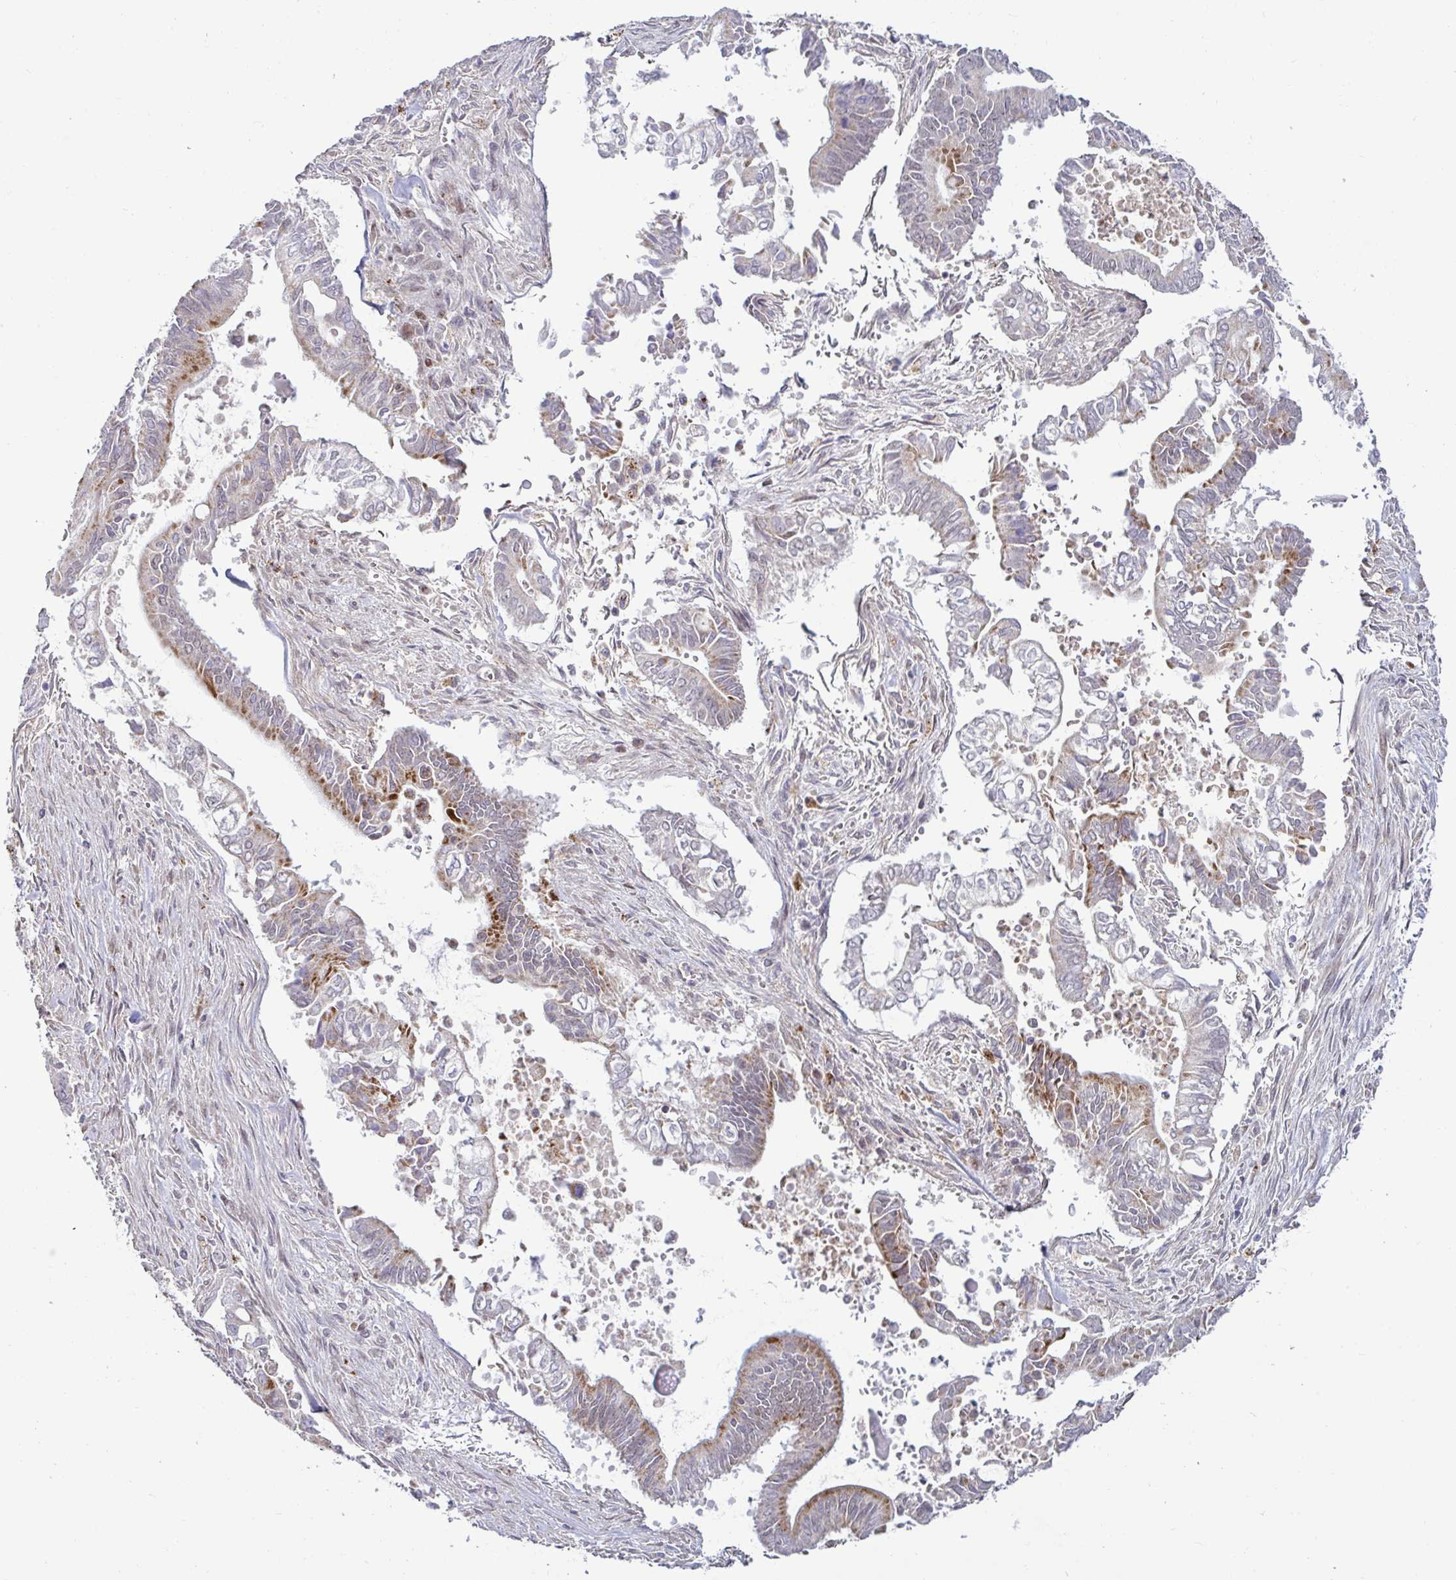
{"staining": {"intensity": "strong", "quantity": "25%-75%", "location": "cytoplasmic/membranous"}, "tissue": "pancreatic cancer", "cell_type": "Tumor cells", "image_type": "cancer", "snomed": [{"axis": "morphology", "description": "Adenocarcinoma, NOS"}, {"axis": "topography", "description": "Pancreas"}], "caption": "A brown stain shows strong cytoplasmic/membranous staining of a protein in human pancreatic cancer tumor cells.", "gene": "DZIP1", "patient": {"sex": "male", "age": 68}}